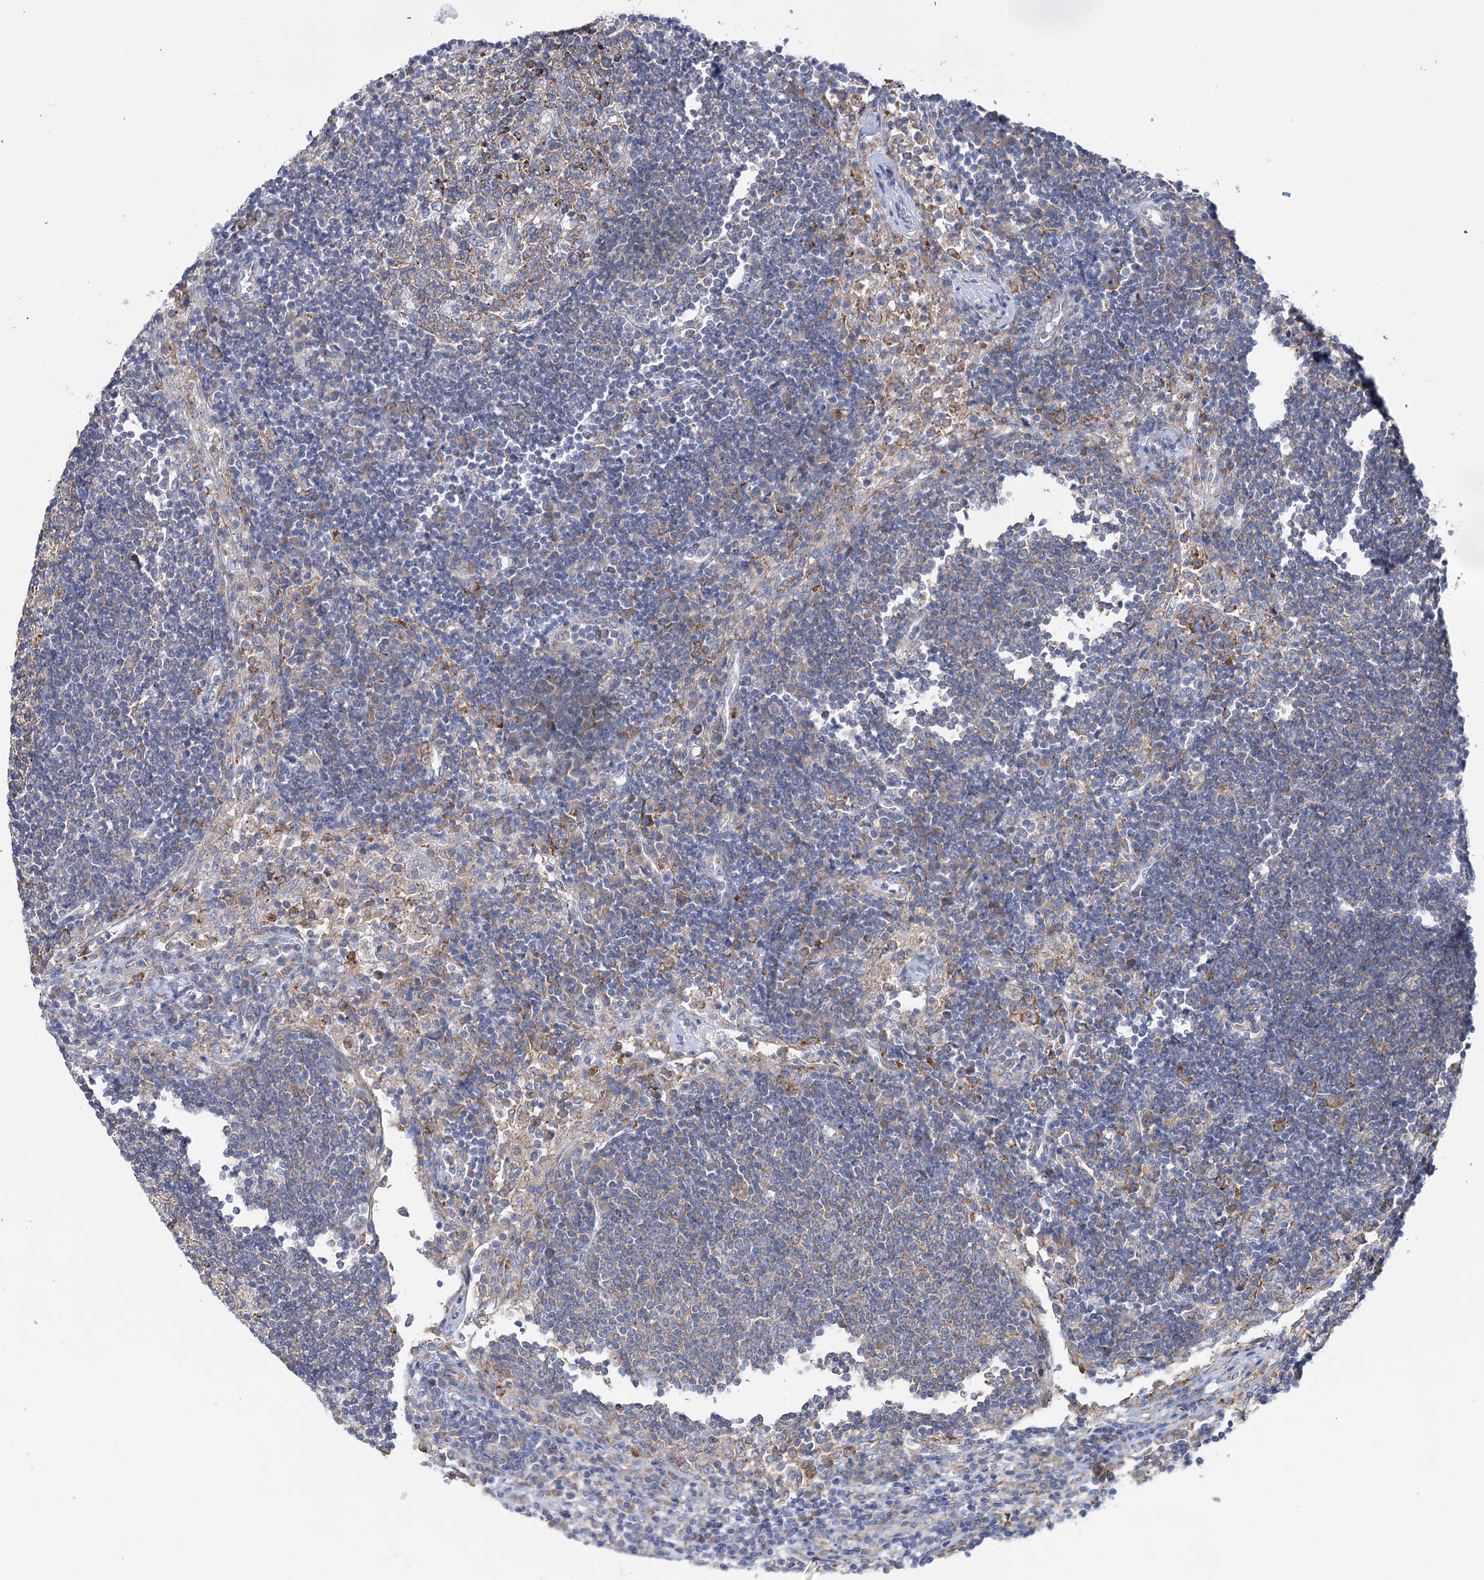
{"staining": {"intensity": "moderate", "quantity": "25%-75%", "location": "cytoplasmic/membranous"}, "tissue": "lymph node", "cell_type": "Germinal center cells", "image_type": "normal", "snomed": [{"axis": "morphology", "description": "Normal tissue, NOS"}, {"axis": "topography", "description": "Lymph node"}], "caption": "Protein staining shows moderate cytoplasmic/membranous staining in about 25%-75% of germinal center cells in normal lymph node.", "gene": "THUMPD3", "patient": {"sex": "female", "age": 53}}